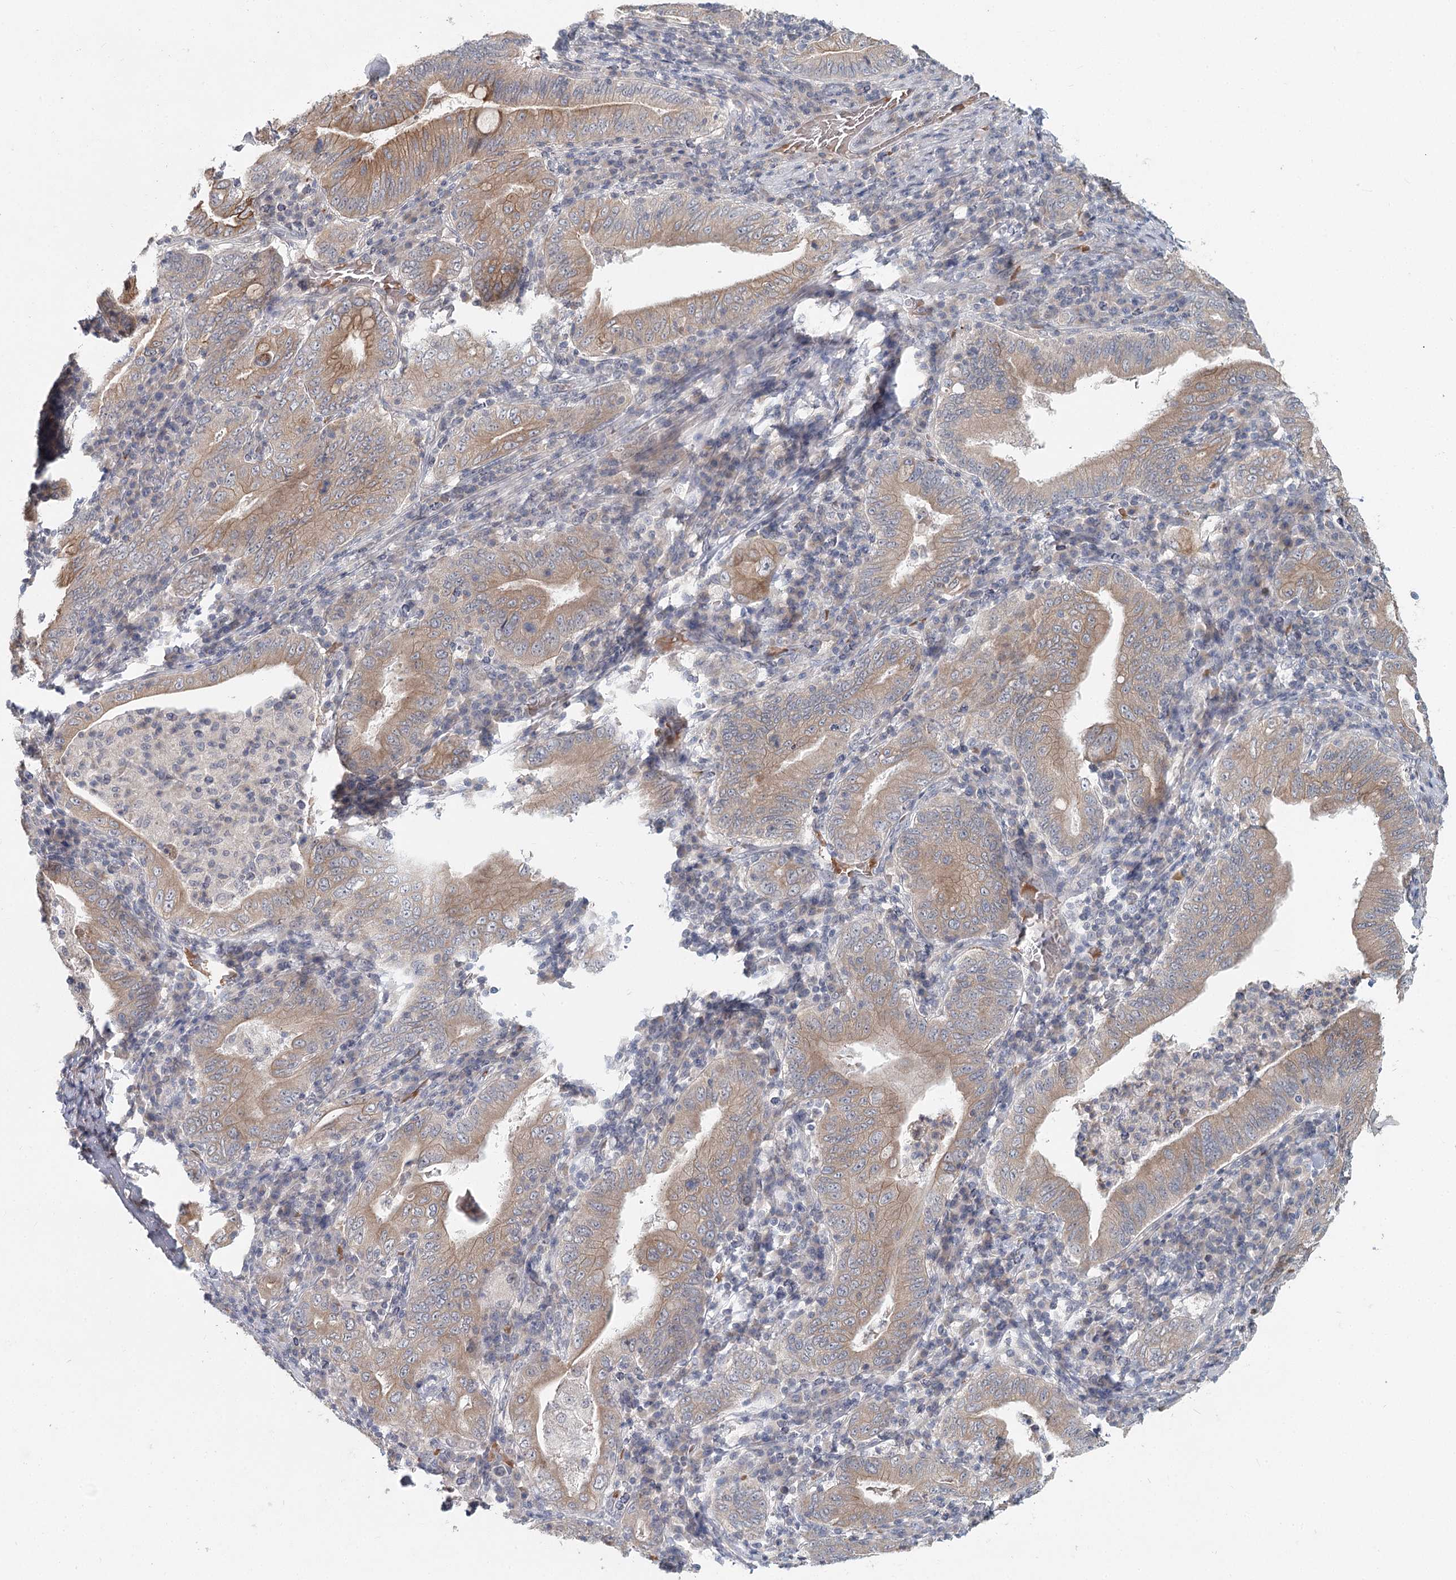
{"staining": {"intensity": "weak", "quantity": ">75%", "location": "cytoplasmic/membranous"}, "tissue": "stomach cancer", "cell_type": "Tumor cells", "image_type": "cancer", "snomed": [{"axis": "morphology", "description": "Normal tissue, NOS"}, {"axis": "morphology", "description": "Adenocarcinoma, NOS"}, {"axis": "topography", "description": "Esophagus"}, {"axis": "topography", "description": "Stomach, upper"}, {"axis": "topography", "description": "Peripheral nerve tissue"}], "caption": "Stomach cancer stained for a protein (brown) displays weak cytoplasmic/membranous positive expression in about >75% of tumor cells.", "gene": "FBXO7", "patient": {"sex": "male", "age": 62}}